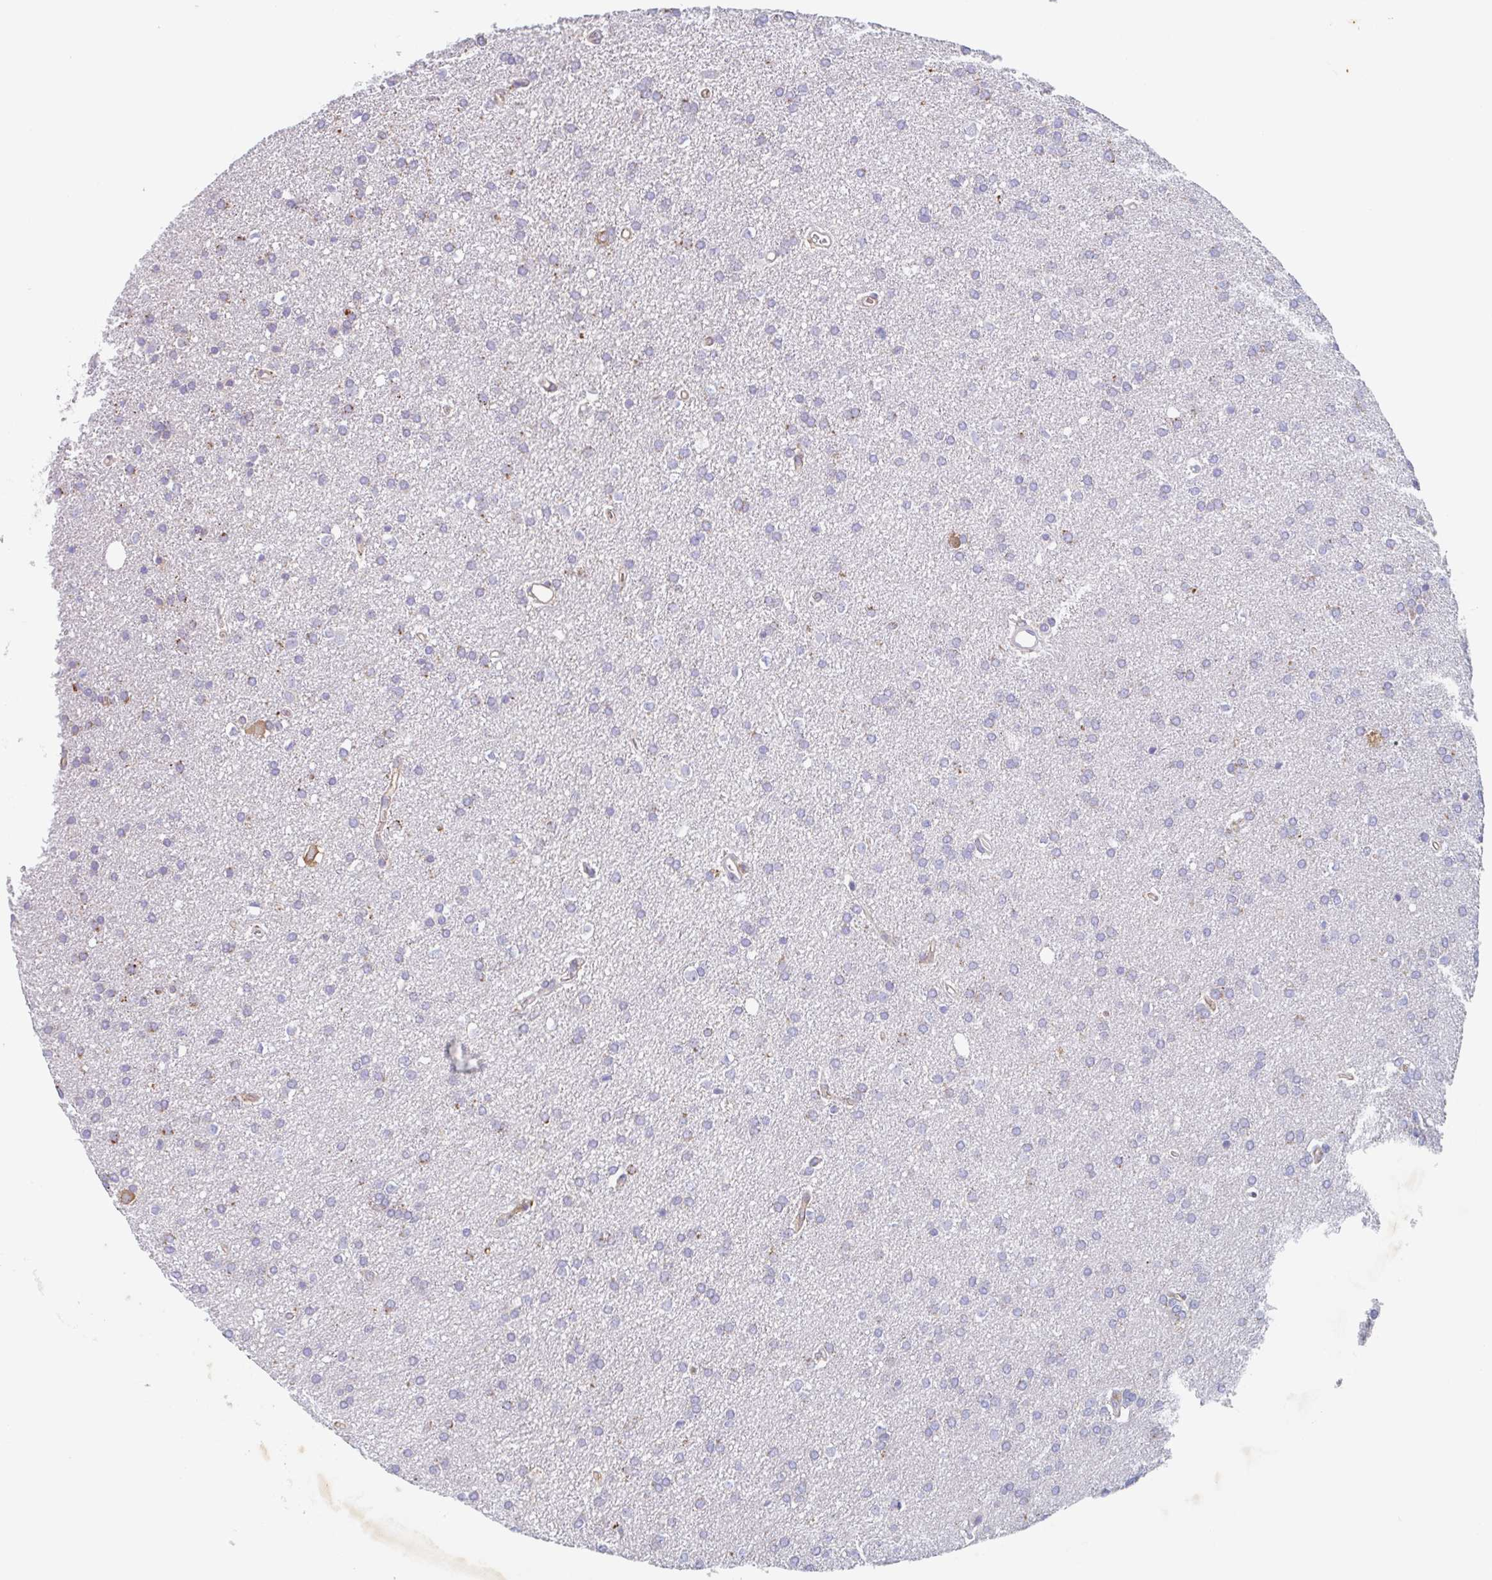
{"staining": {"intensity": "negative", "quantity": "none", "location": "none"}, "tissue": "glioma", "cell_type": "Tumor cells", "image_type": "cancer", "snomed": [{"axis": "morphology", "description": "Glioma, malignant, Low grade"}, {"axis": "topography", "description": "Brain"}], "caption": "Tumor cells show no significant protein positivity in low-grade glioma (malignant). The staining was performed using DAB to visualize the protein expression in brown, while the nuclei were stained in blue with hematoxylin (Magnification: 20x).", "gene": "MANBA", "patient": {"sex": "female", "age": 34}}